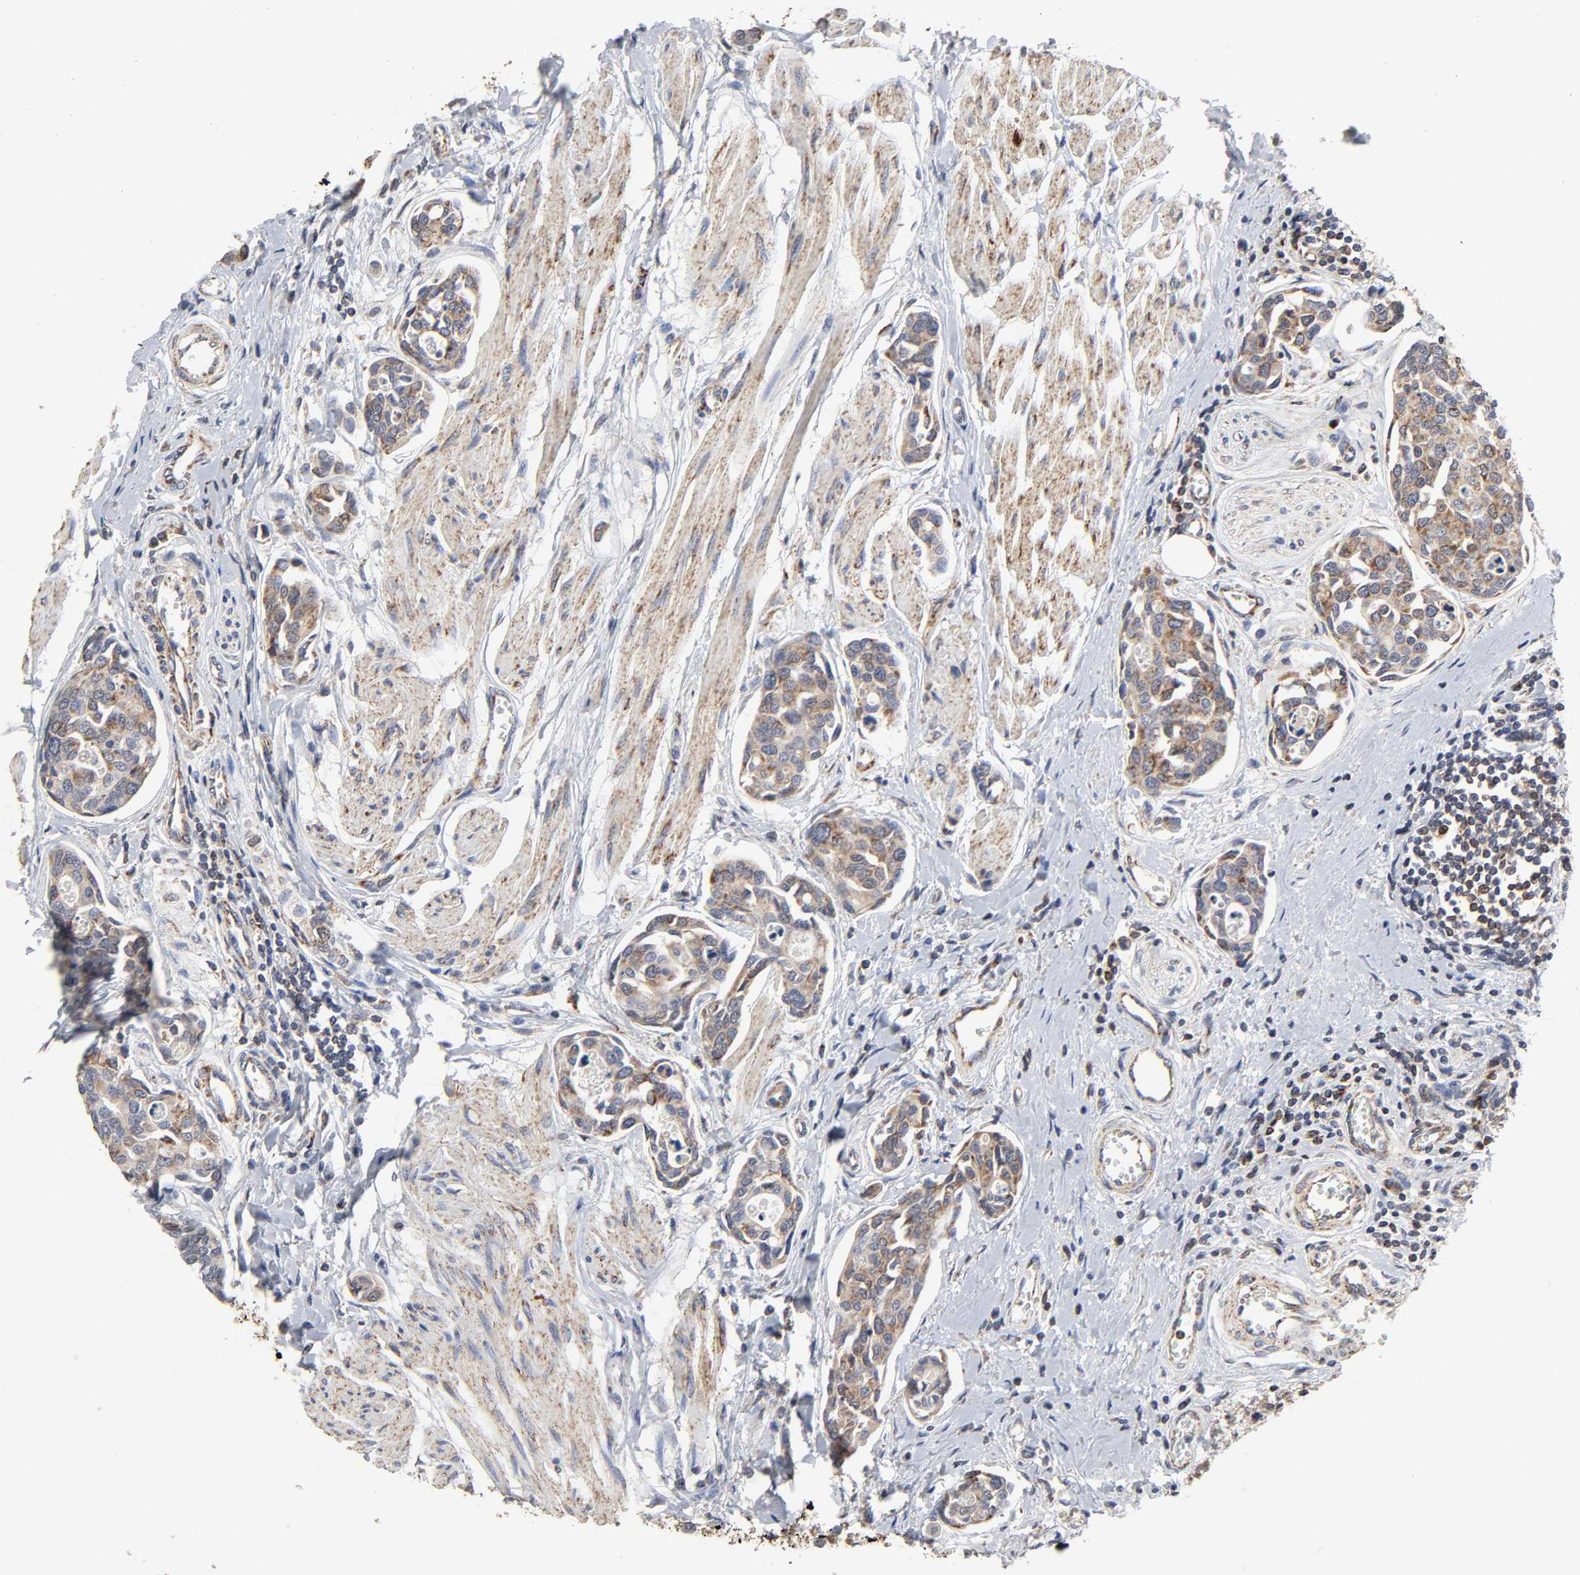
{"staining": {"intensity": "moderate", "quantity": ">75%", "location": "cytoplasmic/membranous"}, "tissue": "urothelial cancer", "cell_type": "Tumor cells", "image_type": "cancer", "snomed": [{"axis": "morphology", "description": "Urothelial carcinoma, High grade"}, {"axis": "topography", "description": "Urinary bladder"}], "caption": "Tumor cells display medium levels of moderate cytoplasmic/membranous staining in approximately >75% of cells in human urothelial cancer.", "gene": "COX6B1", "patient": {"sex": "male", "age": 78}}